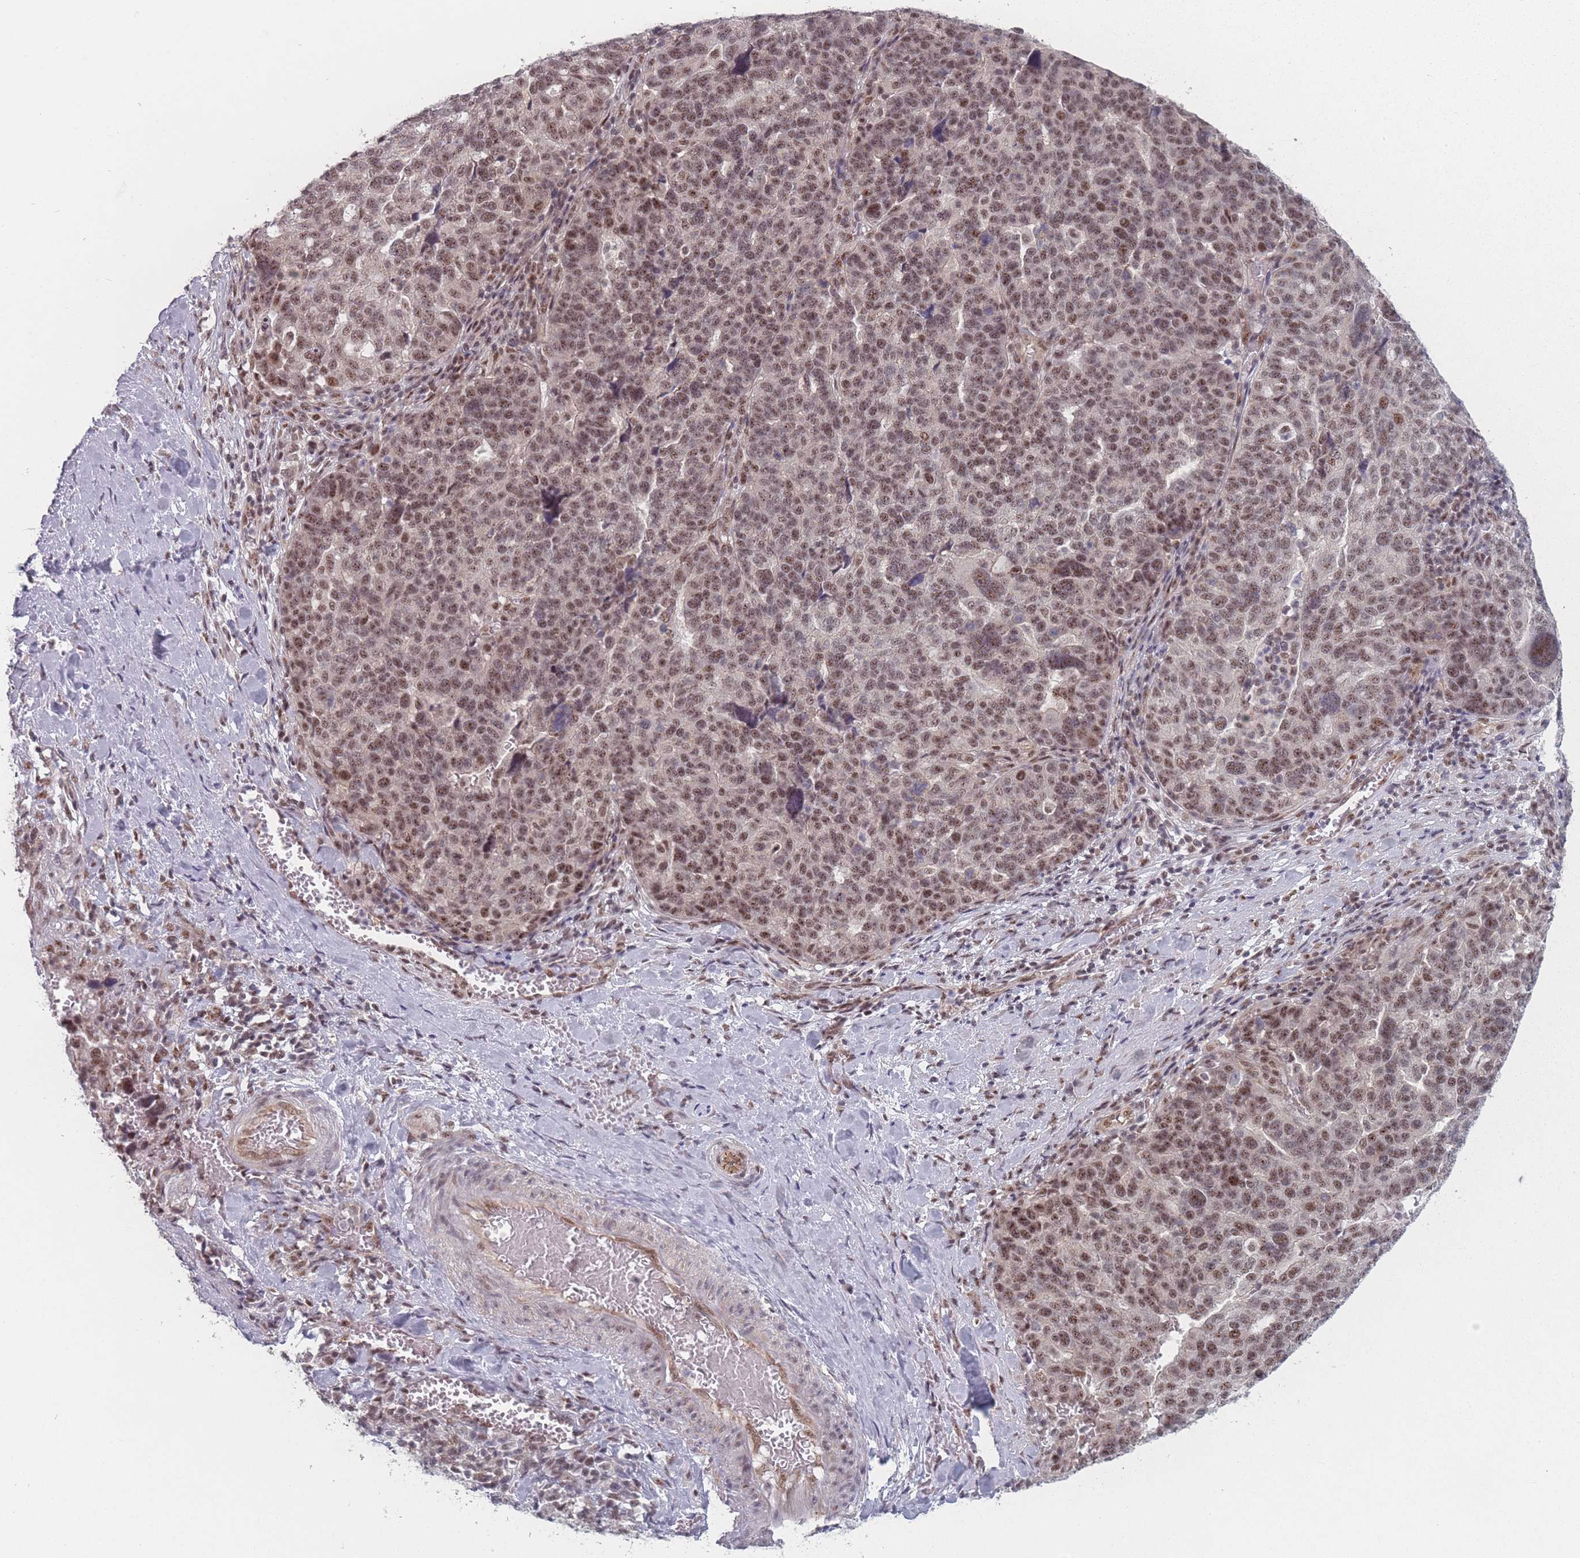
{"staining": {"intensity": "moderate", "quantity": ">75%", "location": "nuclear"}, "tissue": "ovarian cancer", "cell_type": "Tumor cells", "image_type": "cancer", "snomed": [{"axis": "morphology", "description": "Cystadenocarcinoma, serous, NOS"}, {"axis": "topography", "description": "Ovary"}], "caption": "Immunohistochemical staining of ovarian cancer reveals medium levels of moderate nuclear protein positivity in approximately >75% of tumor cells. (IHC, brightfield microscopy, high magnification).", "gene": "ZC3H14", "patient": {"sex": "female", "age": 59}}